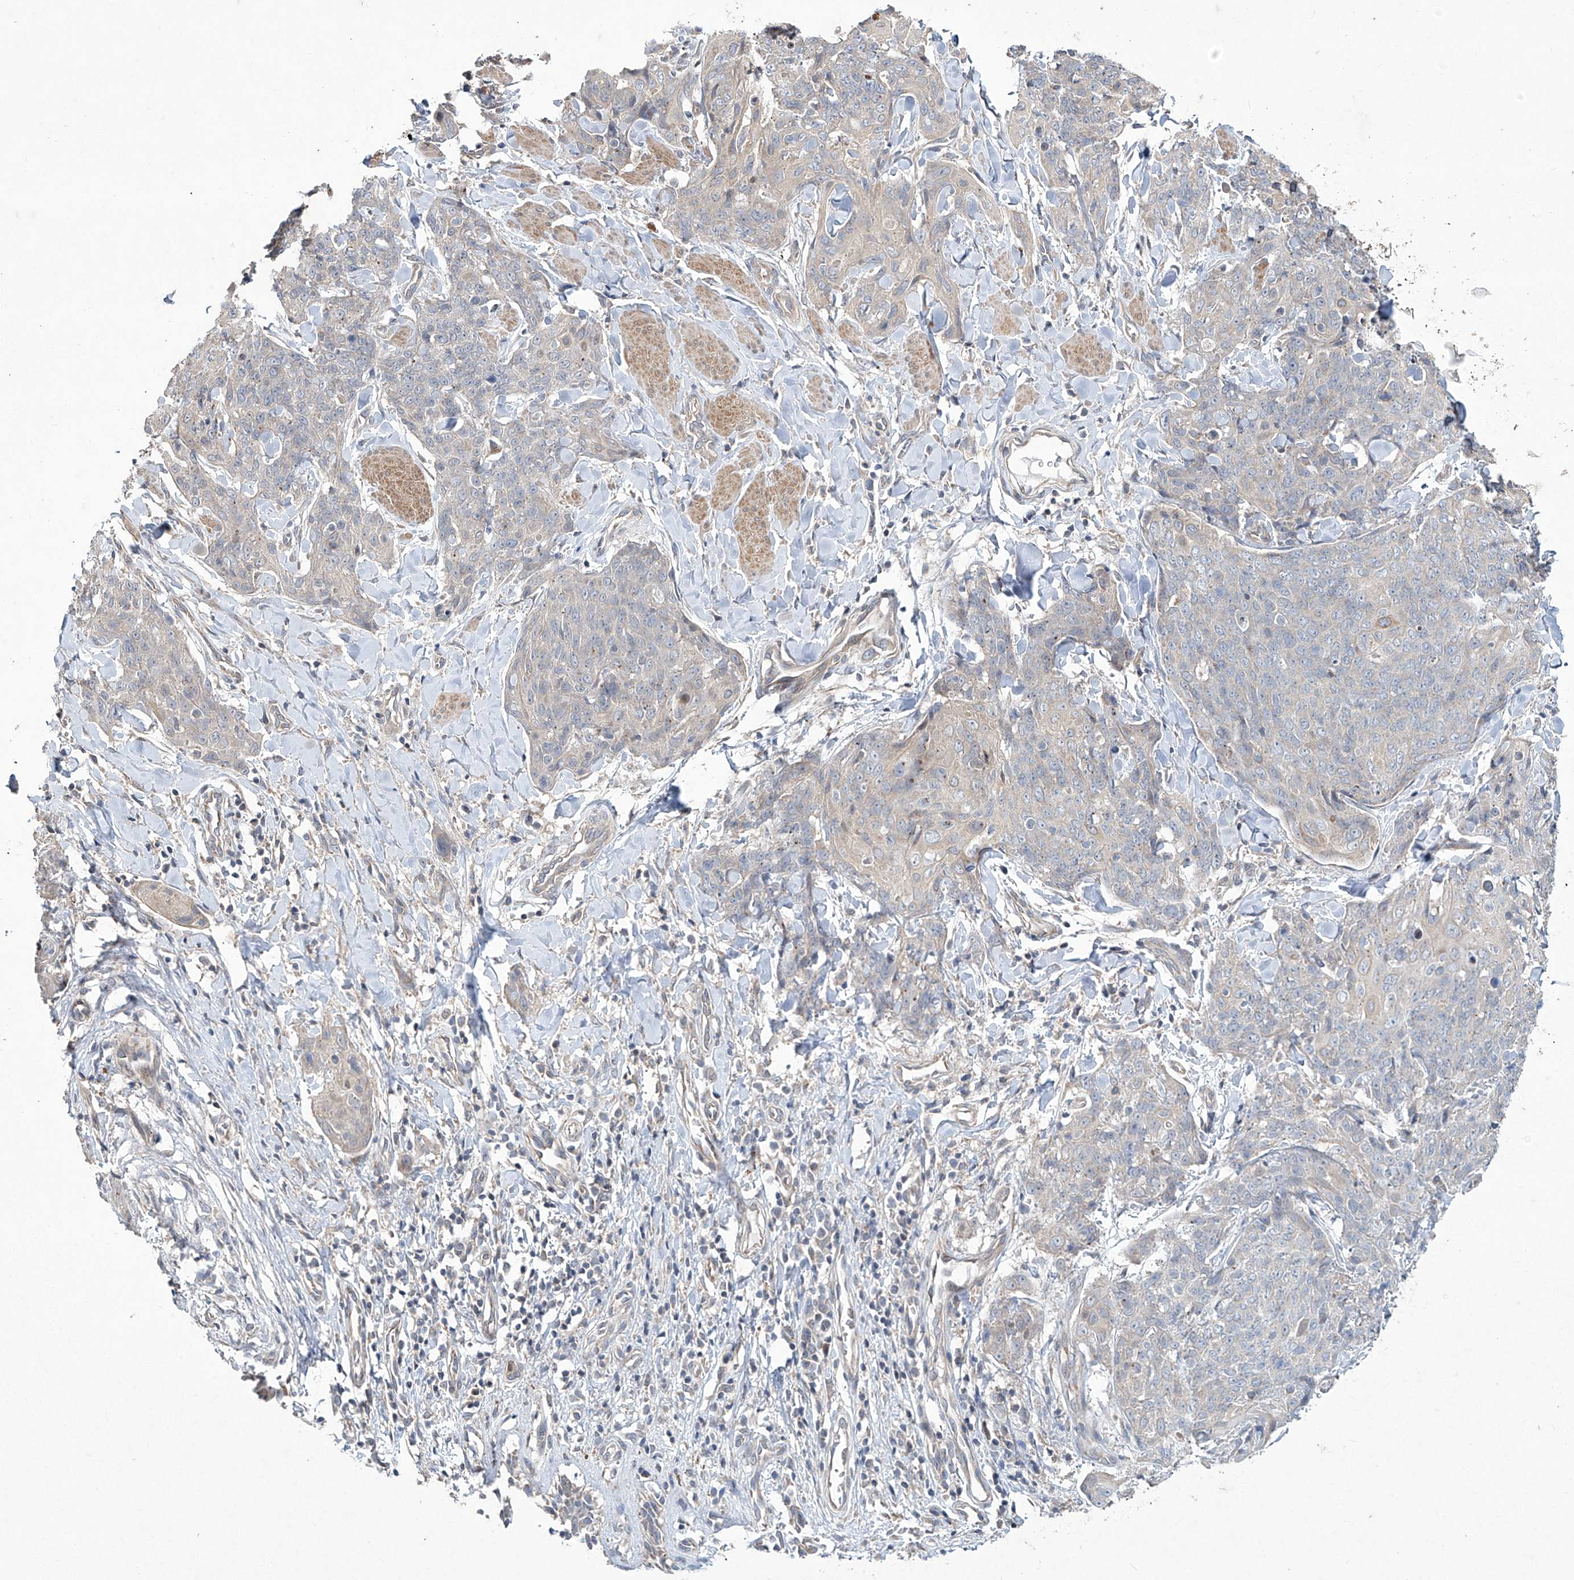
{"staining": {"intensity": "negative", "quantity": "none", "location": "none"}, "tissue": "skin cancer", "cell_type": "Tumor cells", "image_type": "cancer", "snomed": [{"axis": "morphology", "description": "Squamous cell carcinoma, NOS"}, {"axis": "topography", "description": "Skin"}, {"axis": "topography", "description": "Vulva"}], "caption": "Tumor cells are negative for protein expression in human skin cancer.", "gene": "TRIM60", "patient": {"sex": "female", "age": 85}}